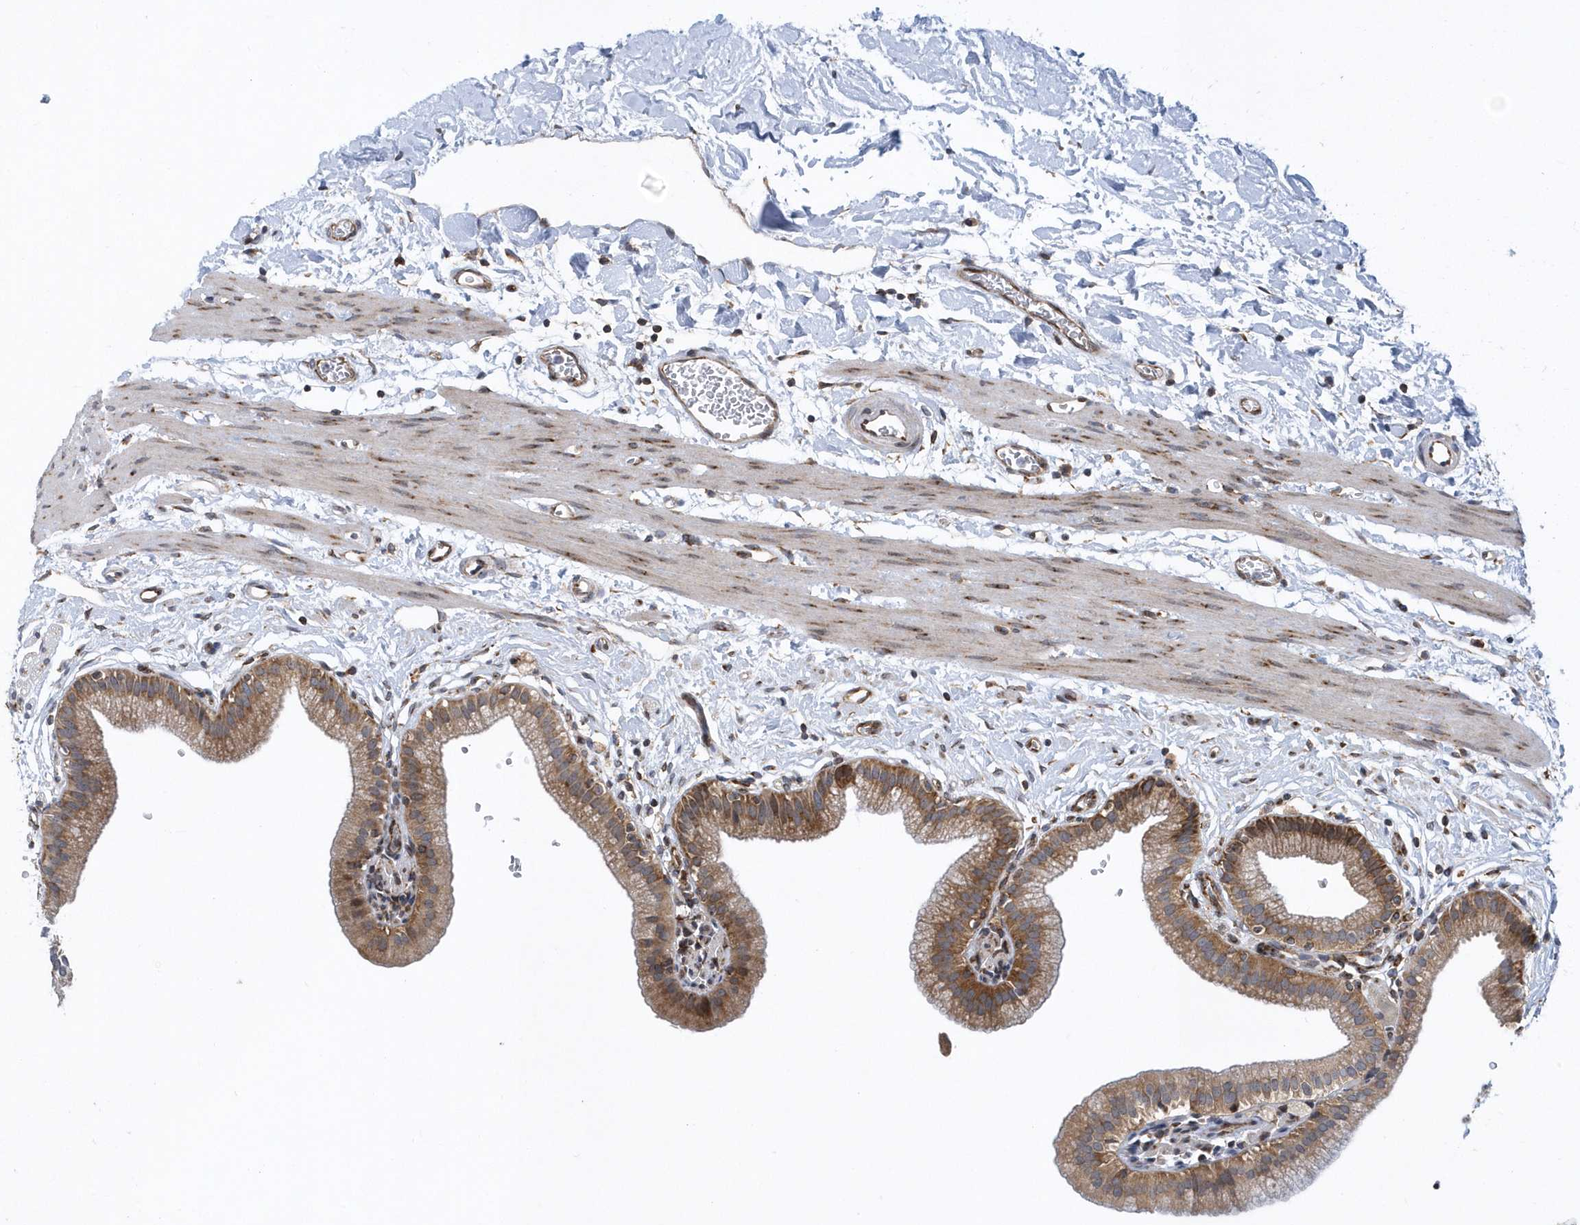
{"staining": {"intensity": "moderate", "quantity": ">75%", "location": "cytoplasmic/membranous"}, "tissue": "gallbladder", "cell_type": "Glandular cells", "image_type": "normal", "snomed": [{"axis": "morphology", "description": "Normal tissue, NOS"}, {"axis": "topography", "description": "Gallbladder"}], "caption": "This histopathology image reveals immunohistochemistry staining of unremarkable gallbladder, with medium moderate cytoplasmic/membranous expression in about >75% of glandular cells.", "gene": "PHF1", "patient": {"sex": "male", "age": 55}}